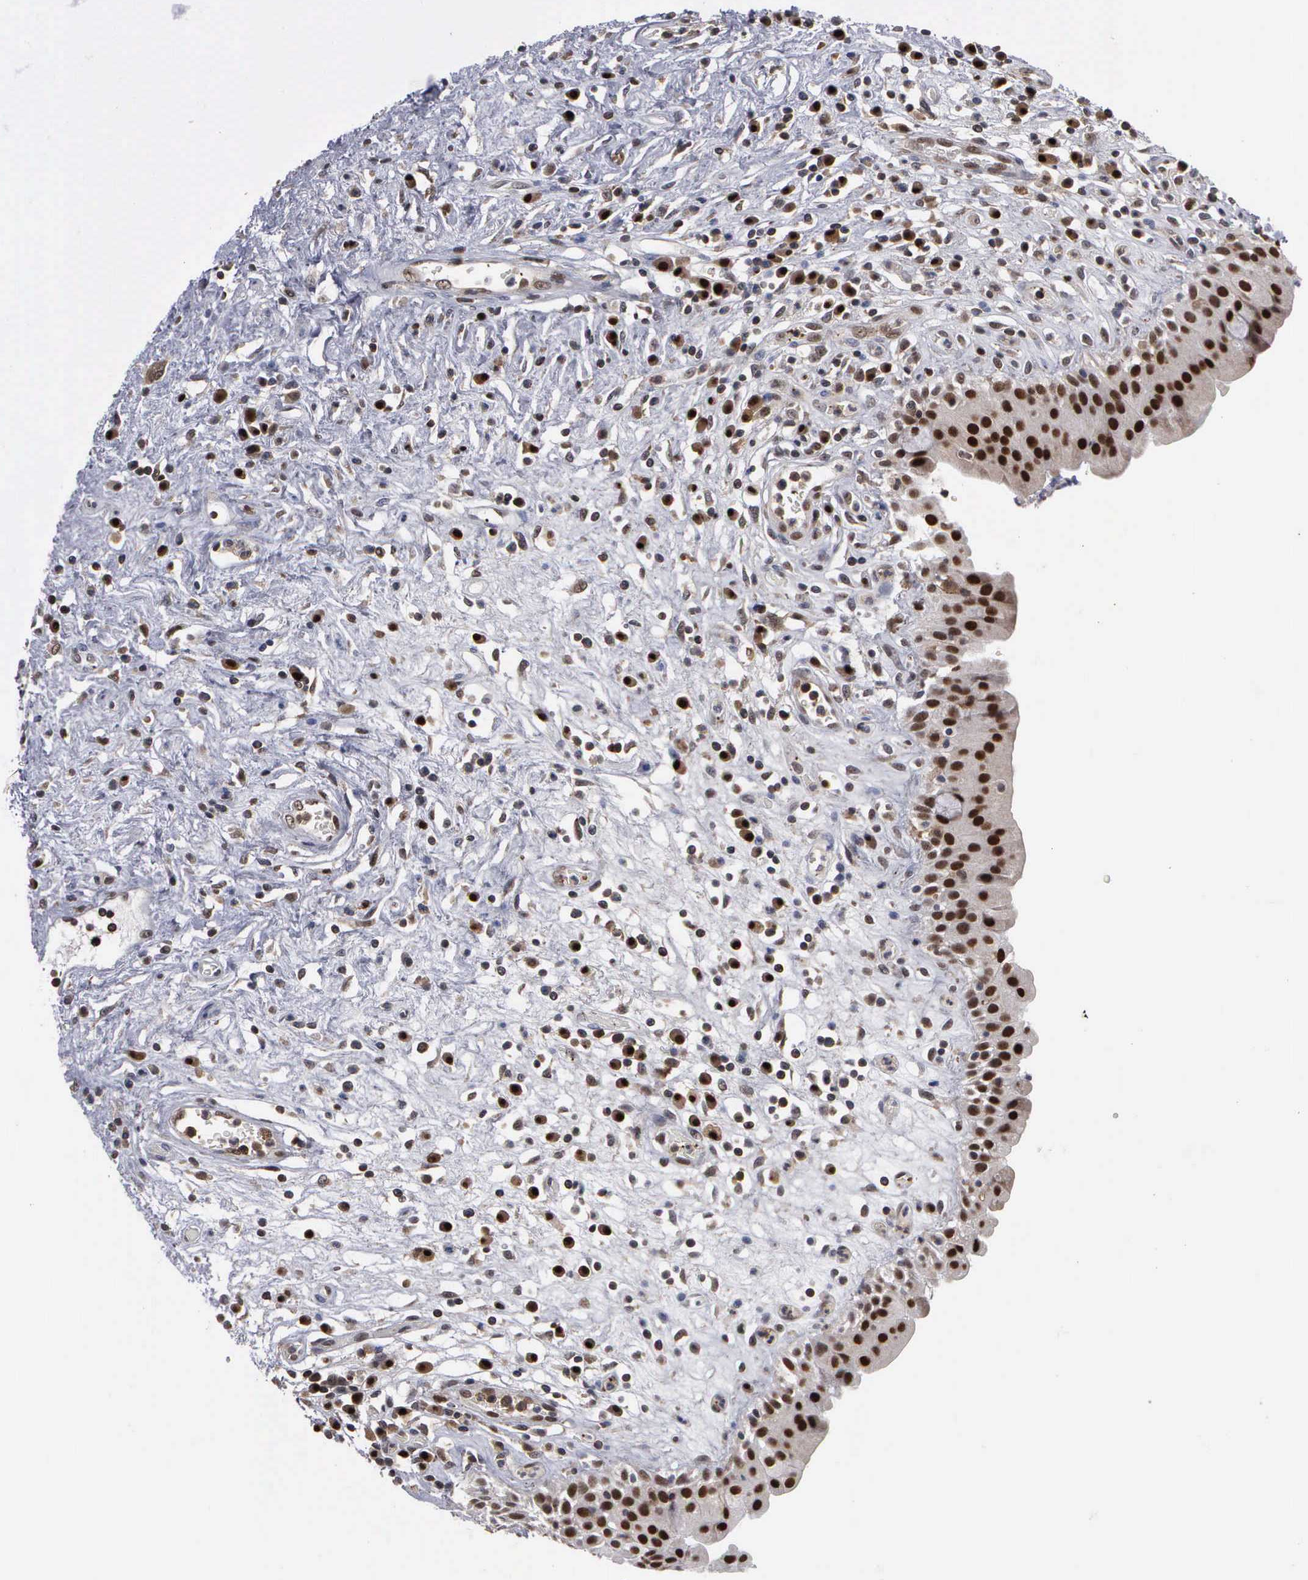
{"staining": {"intensity": "strong", "quantity": ">75%", "location": "nuclear"}, "tissue": "urinary bladder", "cell_type": "Urothelial cells", "image_type": "normal", "snomed": [{"axis": "morphology", "description": "Normal tissue, NOS"}, {"axis": "topography", "description": "Urinary bladder"}], "caption": "Protein expression analysis of benign human urinary bladder reveals strong nuclear expression in about >75% of urothelial cells. The protein of interest is stained brown, and the nuclei are stained in blue (DAB IHC with brightfield microscopy, high magnification).", "gene": "TRMT5", "patient": {"sex": "female", "age": 85}}